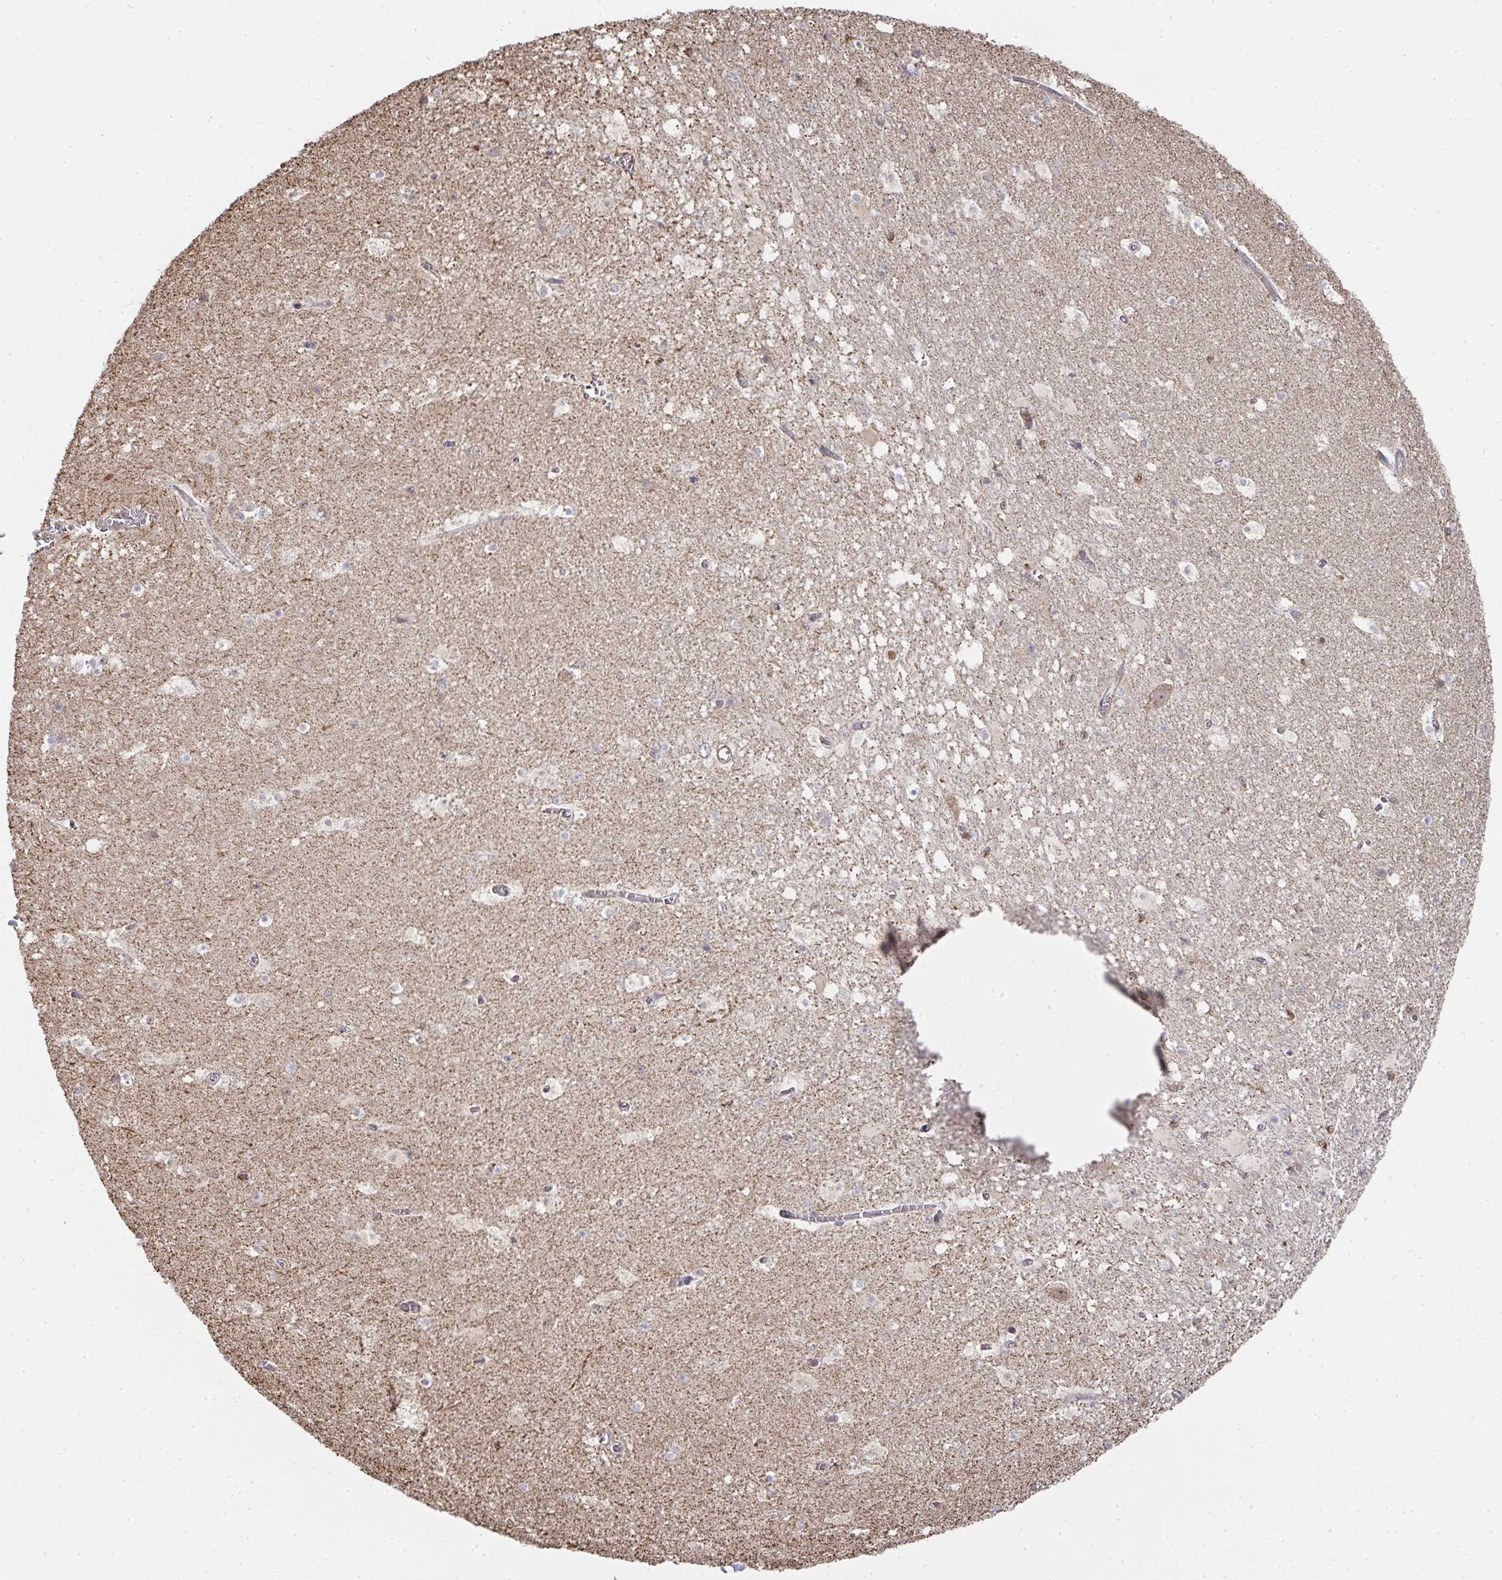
{"staining": {"intensity": "negative", "quantity": "none", "location": "none"}, "tissue": "hippocampus", "cell_type": "Glial cells", "image_type": "normal", "snomed": [{"axis": "morphology", "description": "Normal tissue, NOS"}, {"axis": "topography", "description": "Hippocampus"}], "caption": "Immunohistochemical staining of benign human hippocampus demonstrates no significant positivity in glial cells.", "gene": "AGTPBP1", "patient": {"sex": "female", "age": 42}}